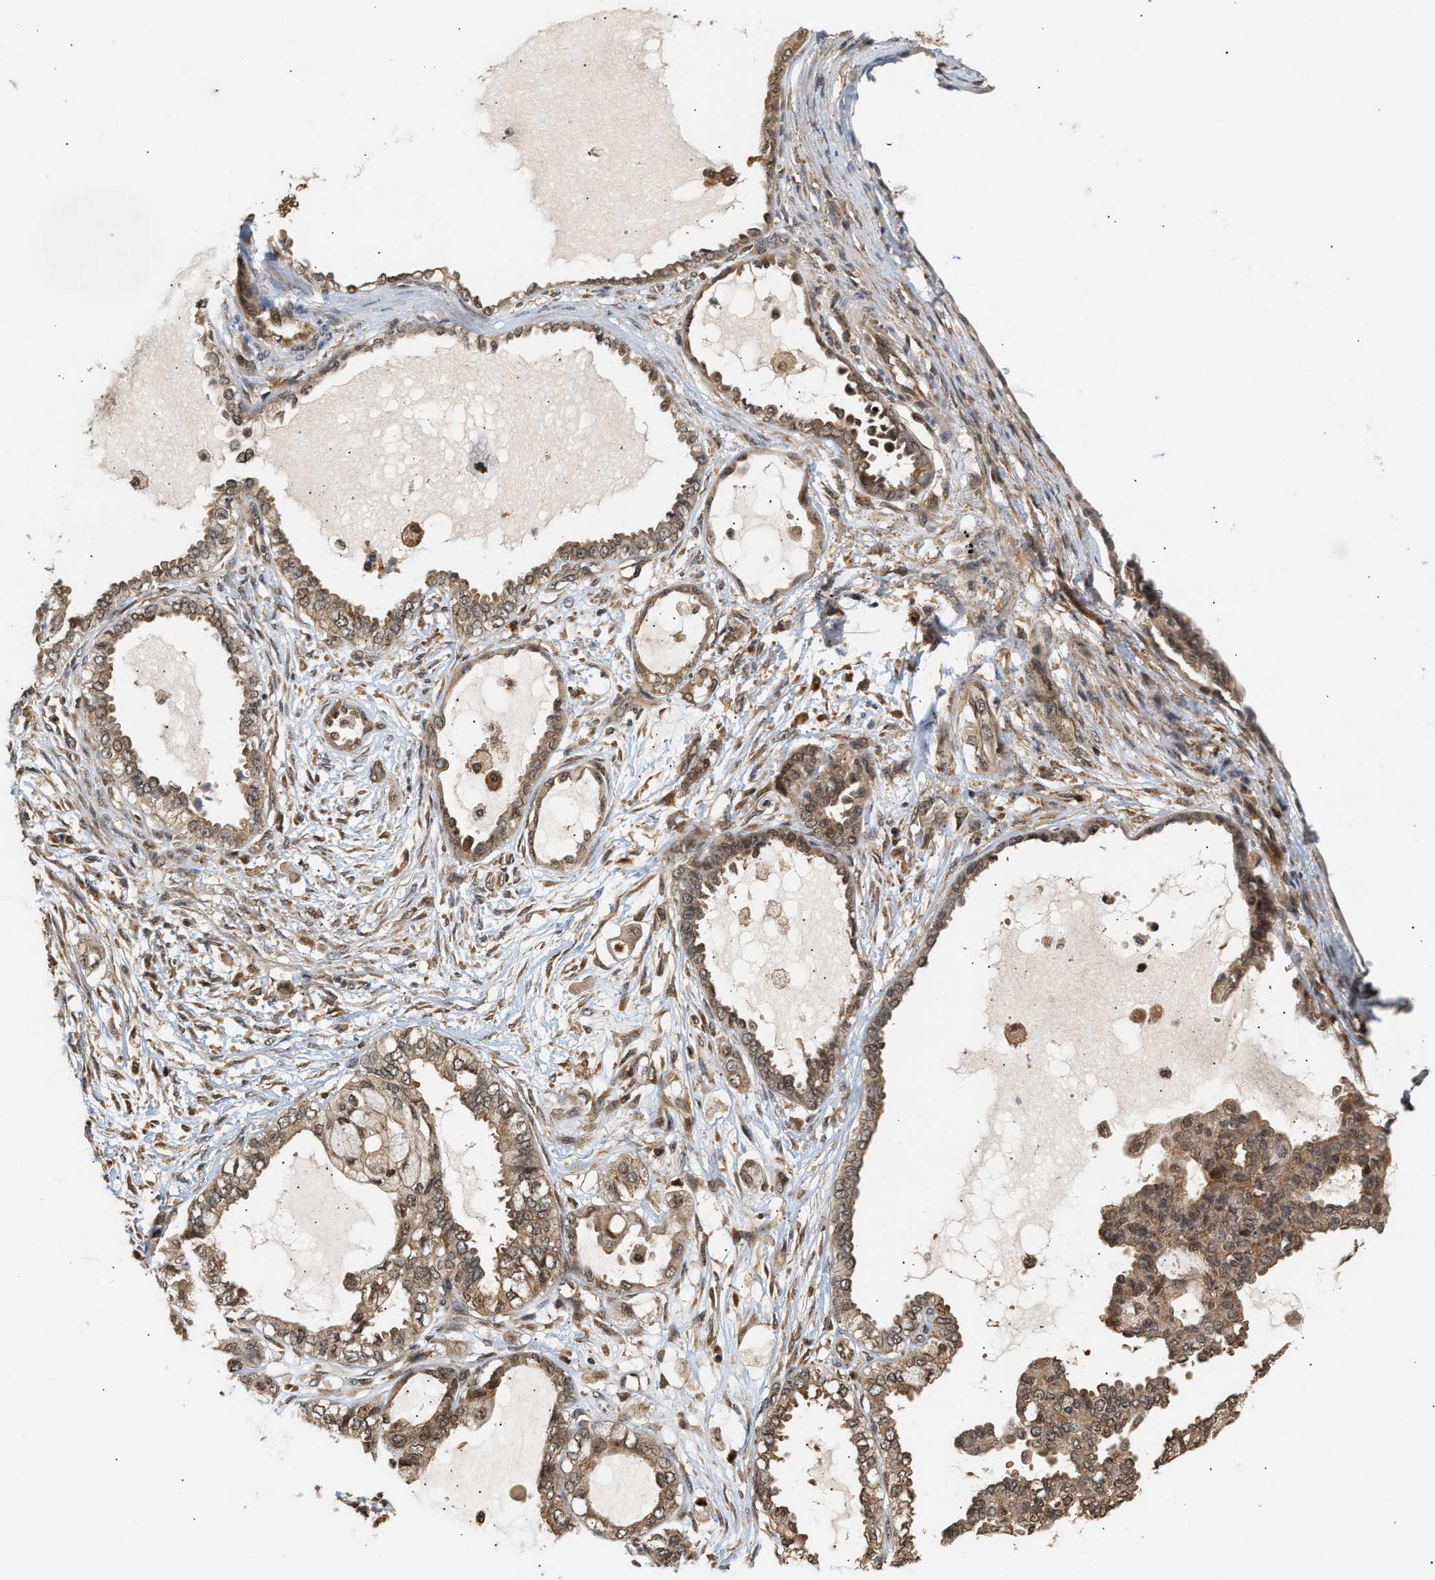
{"staining": {"intensity": "weak", "quantity": ">75%", "location": "cytoplasmic/membranous,nuclear"}, "tissue": "ovarian cancer", "cell_type": "Tumor cells", "image_type": "cancer", "snomed": [{"axis": "morphology", "description": "Carcinoma, NOS"}, {"axis": "morphology", "description": "Carcinoma, endometroid"}, {"axis": "topography", "description": "Ovary"}], "caption": "The photomicrograph demonstrates a brown stain indicating the presence of a protein in the cytoplasmic/membranous and nuclear of tumor cells in ovarian cancer. (DAB = brown stain, brightfield microscopy at high magnification).", "gene": "ABHD5", "patient": {"sex": "female", "age": 50}}